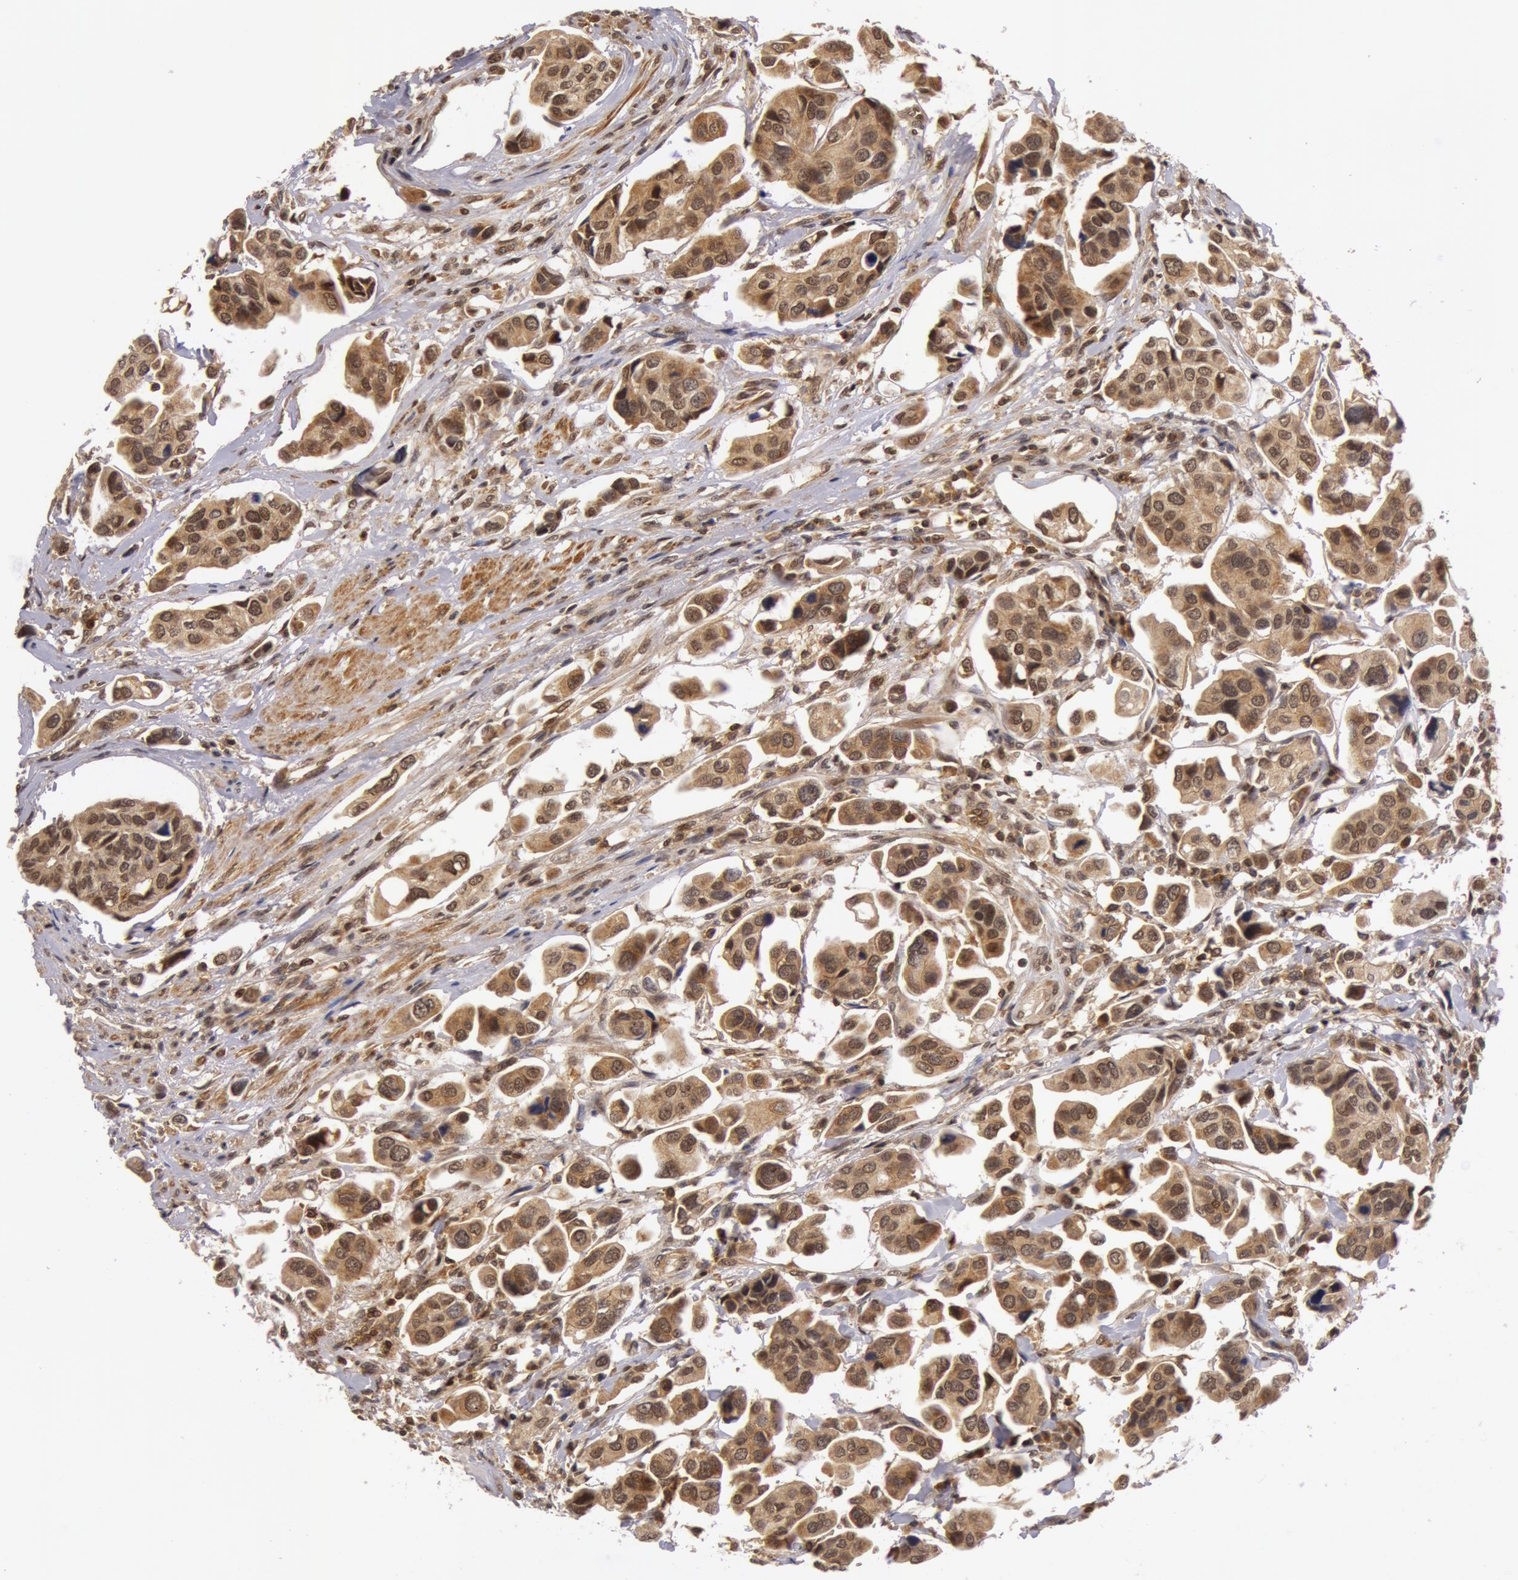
{"staining": {"intensity": "weak", "quantity": ">75%", "location": "cytoplasmic/membranous,nuclear"}, "tissue": "urothelial cancer", "cell_type": "Tumor cells", "image_type": "cancer", "snomed": [{"axis": "morphology", "description": "Adenocarcinoma, NOS"}, {"axis": "topography", "description": "Urinary bladder"}], "caption": "The histopathology image shows staining of adenocarcinoma, revealing weak cytoplasmic/membranous and nuclear protein expression (brown color) within tumor cells.", "gene": "ZNF350", "patient": {"sex": "male", "age": 61}}